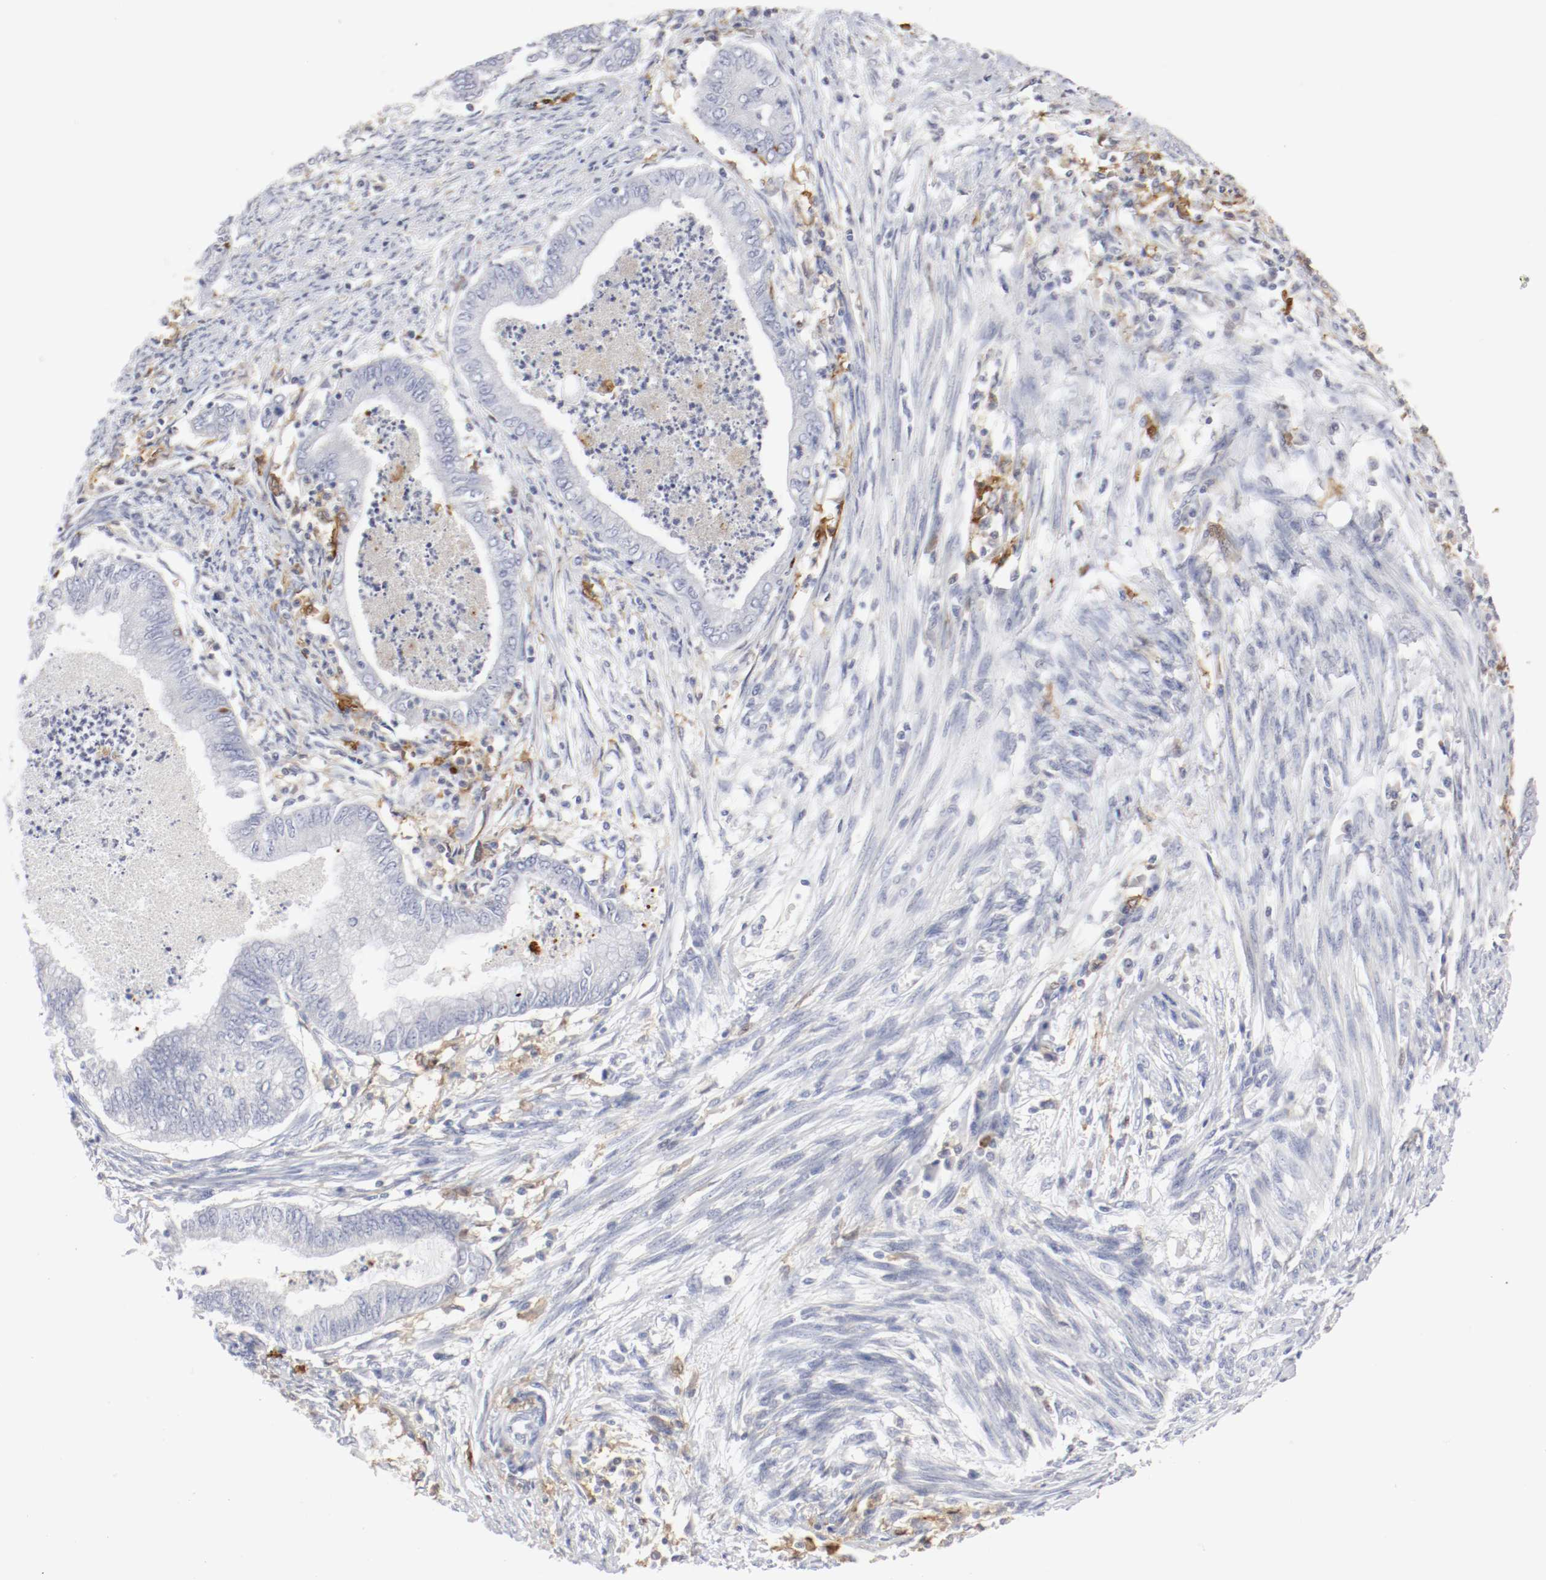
{"staining": {"intensity": "negative", "quantity": "none", "location": "none"}, "tissue": "endometrial cancer", "cell_type": "Tumor cells", "image_type": "cancer", "snomed": [{"axis": "morphology", "description": "Adenocarcinoma, NOS"}, {"axis": "topography", "description": "Endometrium"}], "caption": "There is no significant staining in tumor cells of endometrial cancer (adenocarcinoma).", "gene": "ITGAX", "patient": {"sex": "female", "age": 79}}